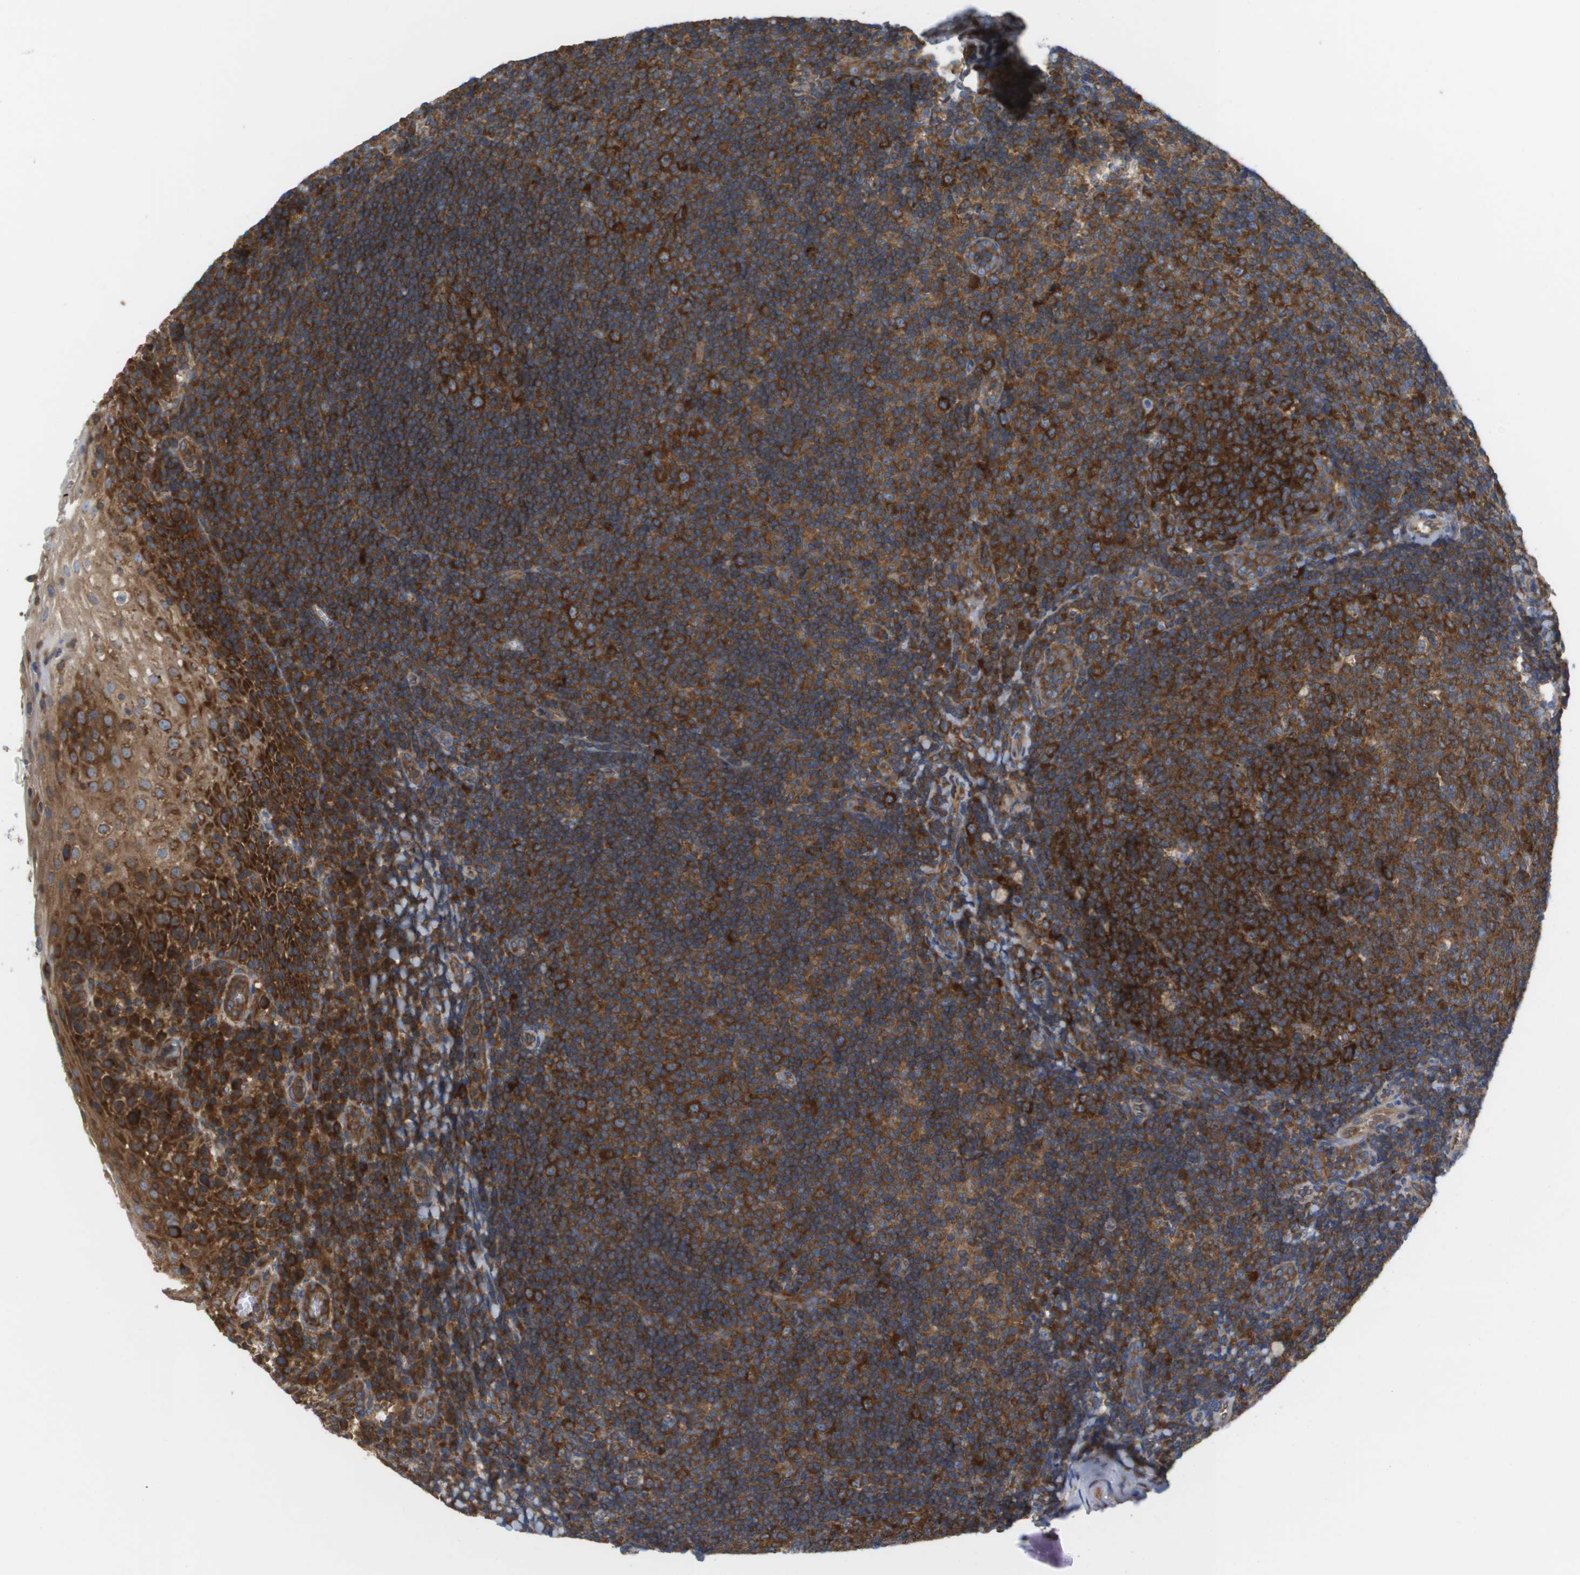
{"staining": {"intensity": "strong", "quantity": ">75%", "location": "cytoplasmic/membranous"}, "tissue": "tonsil", "cell_type": "Germinal center cells", "image_type": "normal", "snomed": [{"axis": "morphology", "description": "Normal tissue, NOS"}, {"axis": "topography", "description": "Tonsil"}], "caption": "Immunohistochemistry (IHC) micrograph of benign tonsil stained for a protein (brown), which shows high levels of strong cytoplasmic/membranous positivity in about >75% of germinal center cells.", "gene": "EIF4G2", "patient": {"sex": "male", "age": 37}}